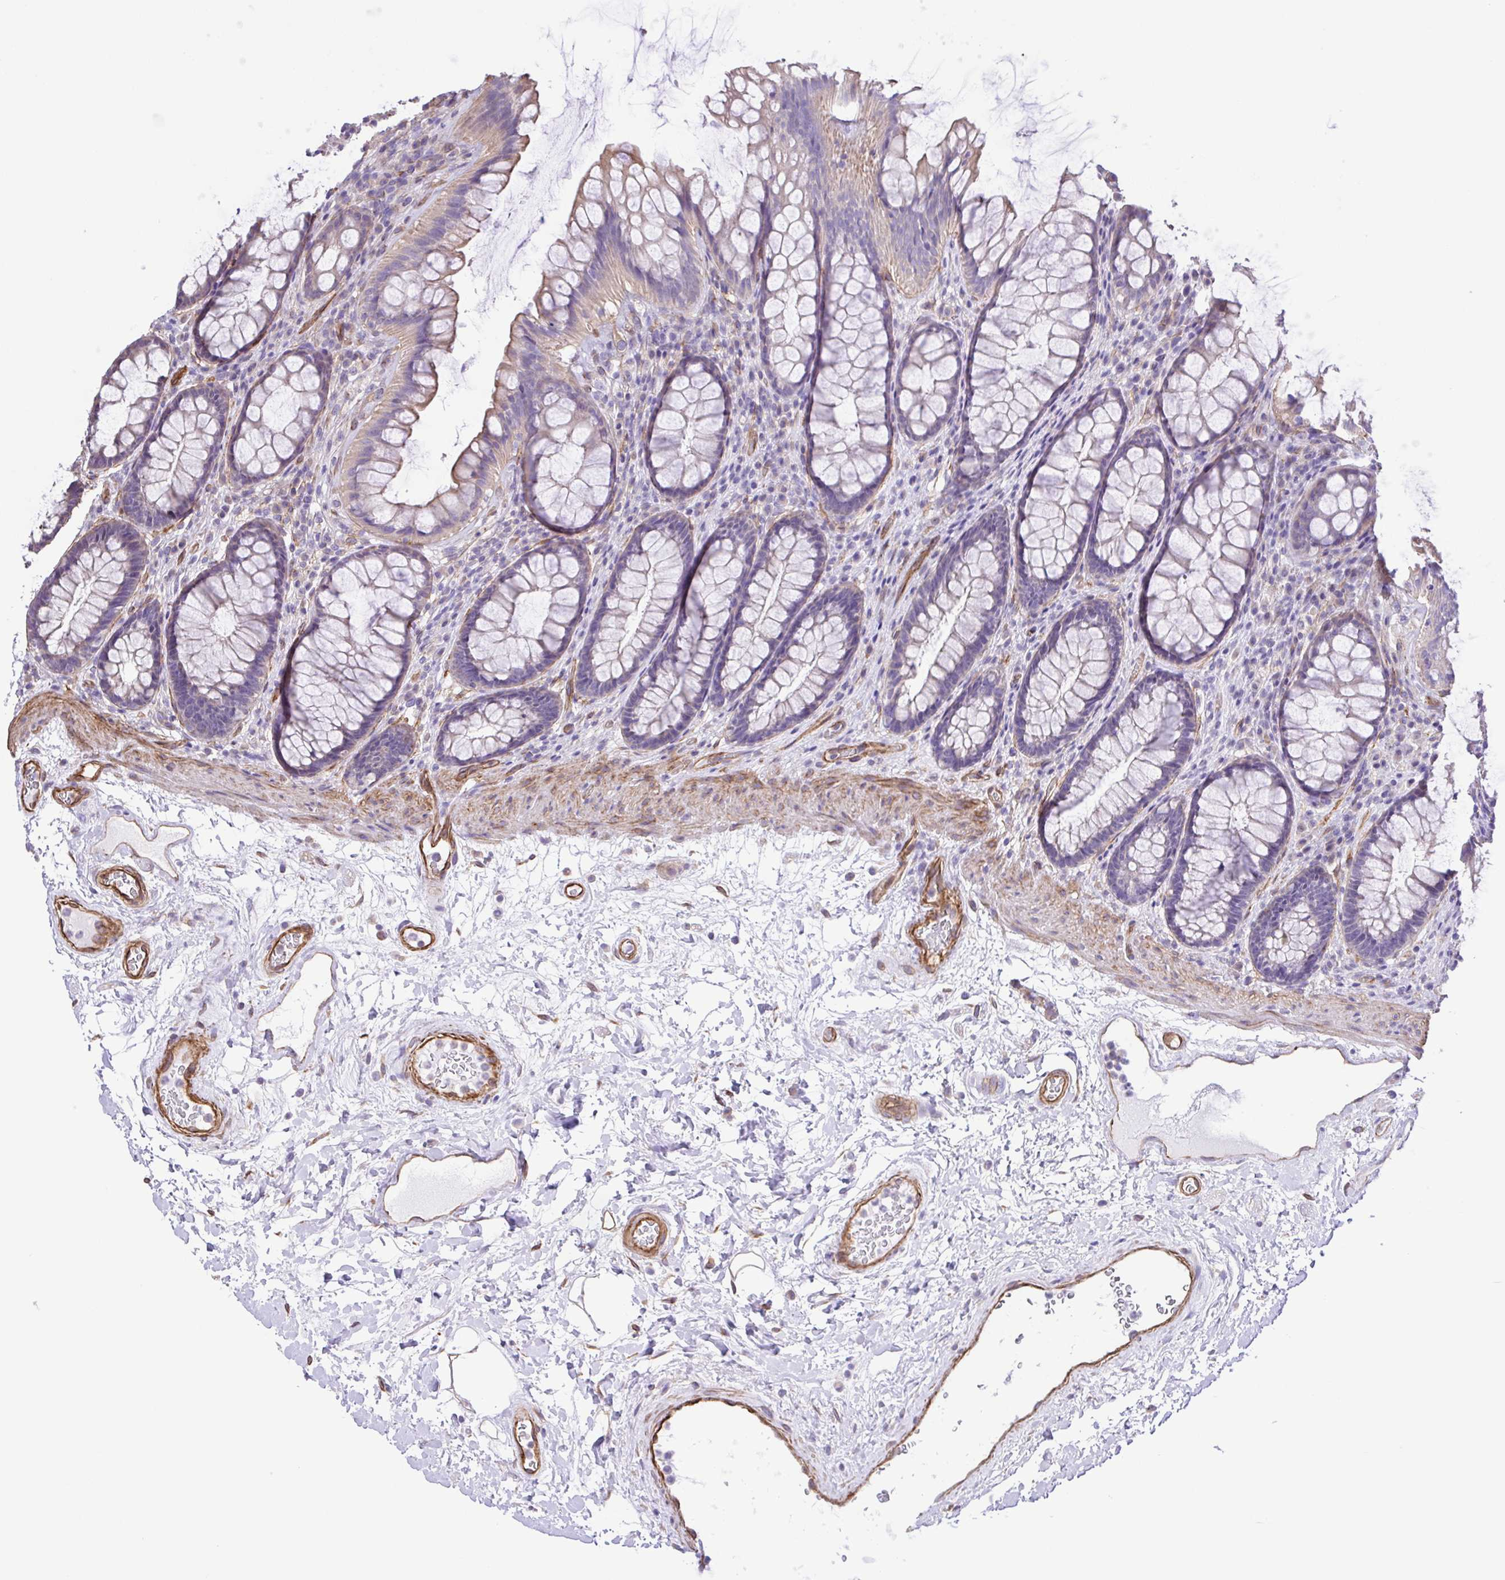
{"staining": {"intensity": "weak", "quantity": "<25%", "location": "cytoplasmic/membranous"}, "tissue": "rectum", "cell_type": "Glandular cells", "image_type": "normal", "snomed": [{"axis": "morphology", "description": "Normal tissue, NOS"}, {"axis": "topography", "description": "Rectum"}], "caption": "Rectum was stained to show a protein in brown. There is no significant expression in glandular cells. (DAB (3,3'-diaminobenzidine) IHC visualized using brightfield microscopy, high magnification).", "gene": "FLT1", "patient": {"sex": "male", "age": 72}}